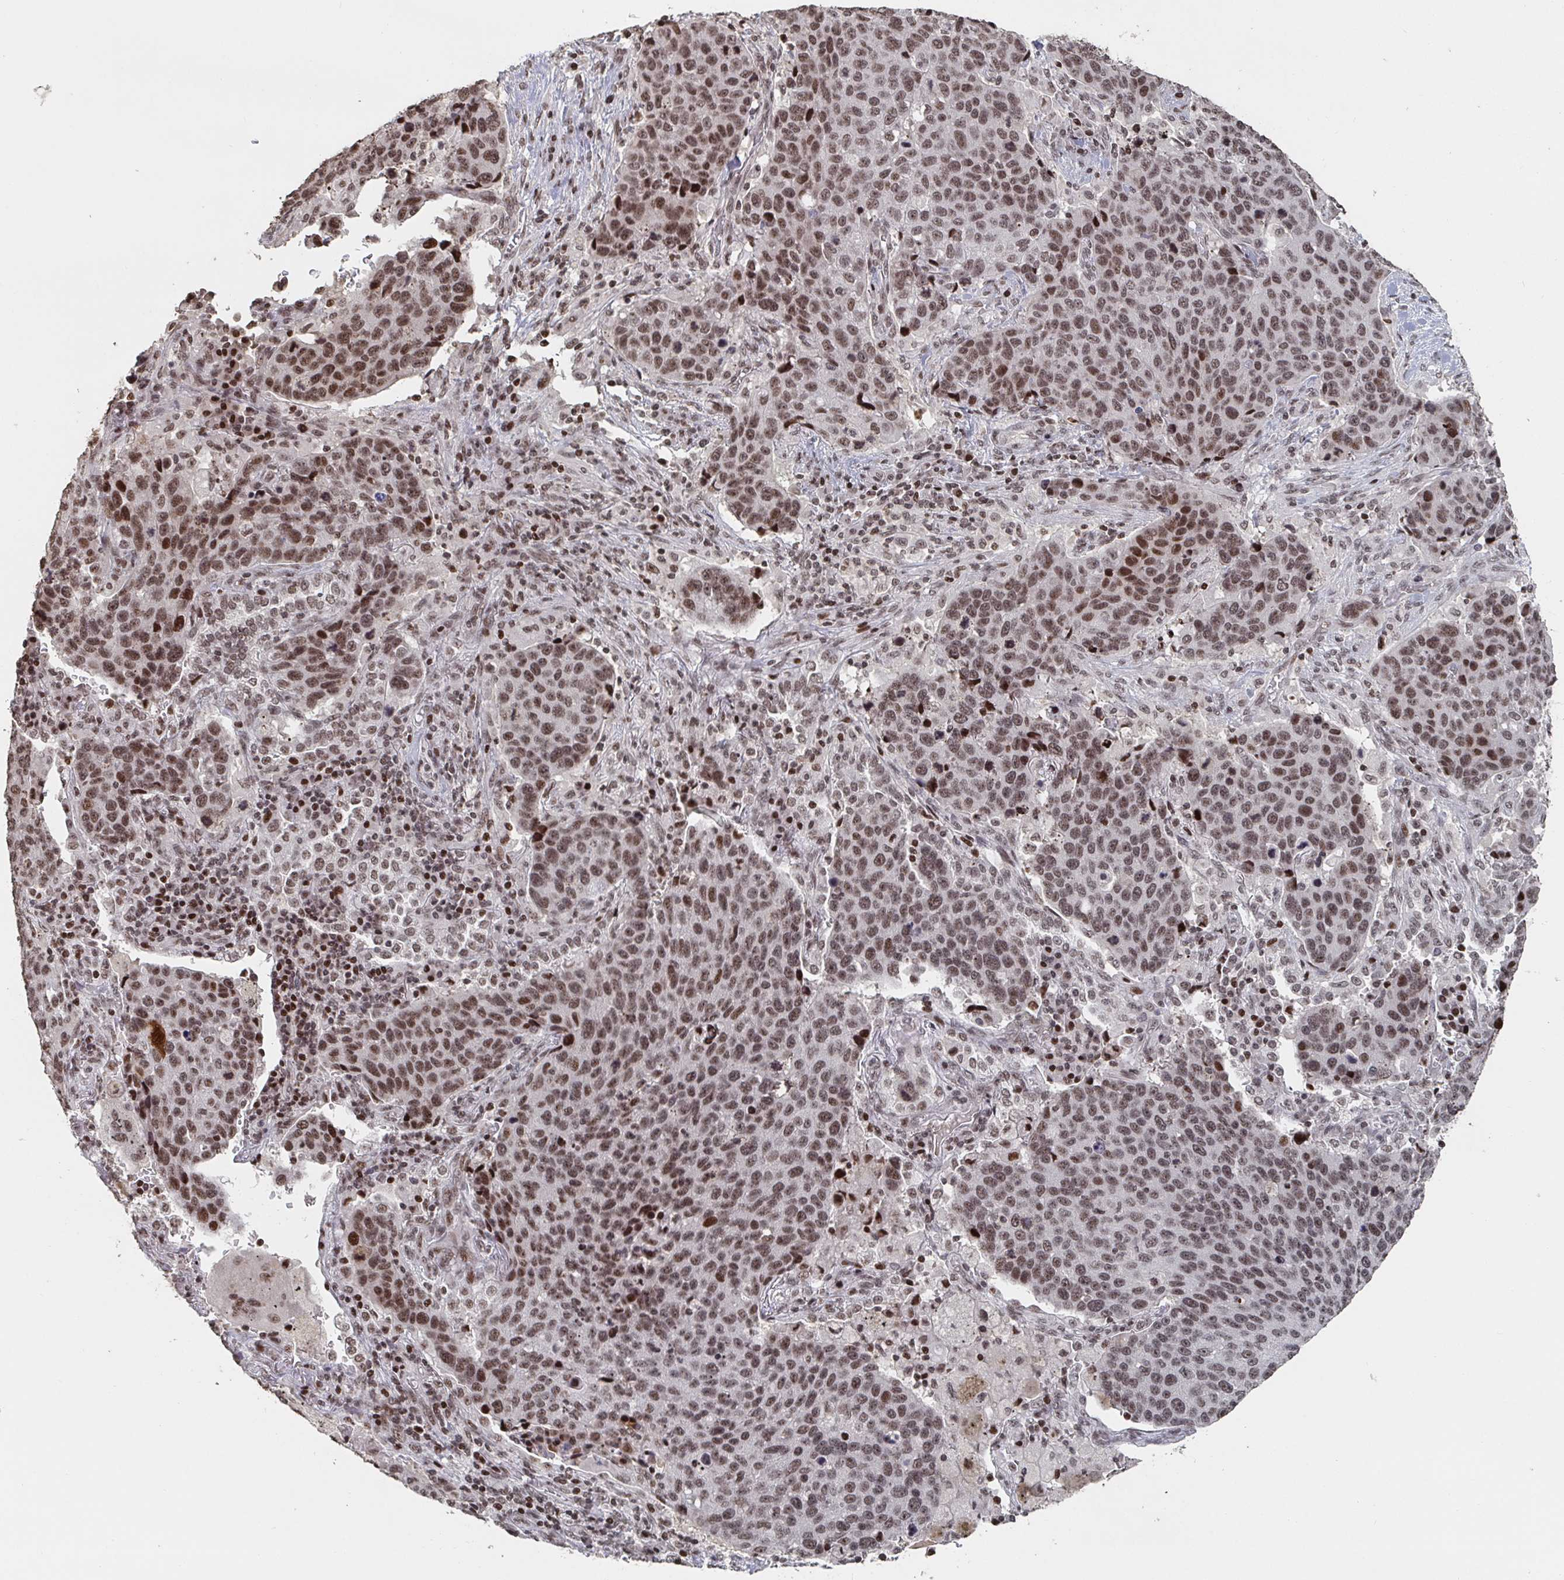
{"staining": {"intensity": "moderate", "quantity": ">75%", "location": "nuclear"}, "tissue": "lung cancer", "cell_type": "Tumor cells", "image_type": "cancer", "snomed": [{"axis": "morphology", "description": "Squamous cell carcinoma, NOS"}, {"axis": "topography", "description": "Lymph node"}, {"axis": "topography", "description": "Lung"}], "caption": "This histopathology image demonstrates immunohistochemistry staining of lung cancer, with medium moderate nuclear expression in about >75% of tumor cells.", "gene": "ZDHHC12", "patient": {"sex": "male", "age": 61}}